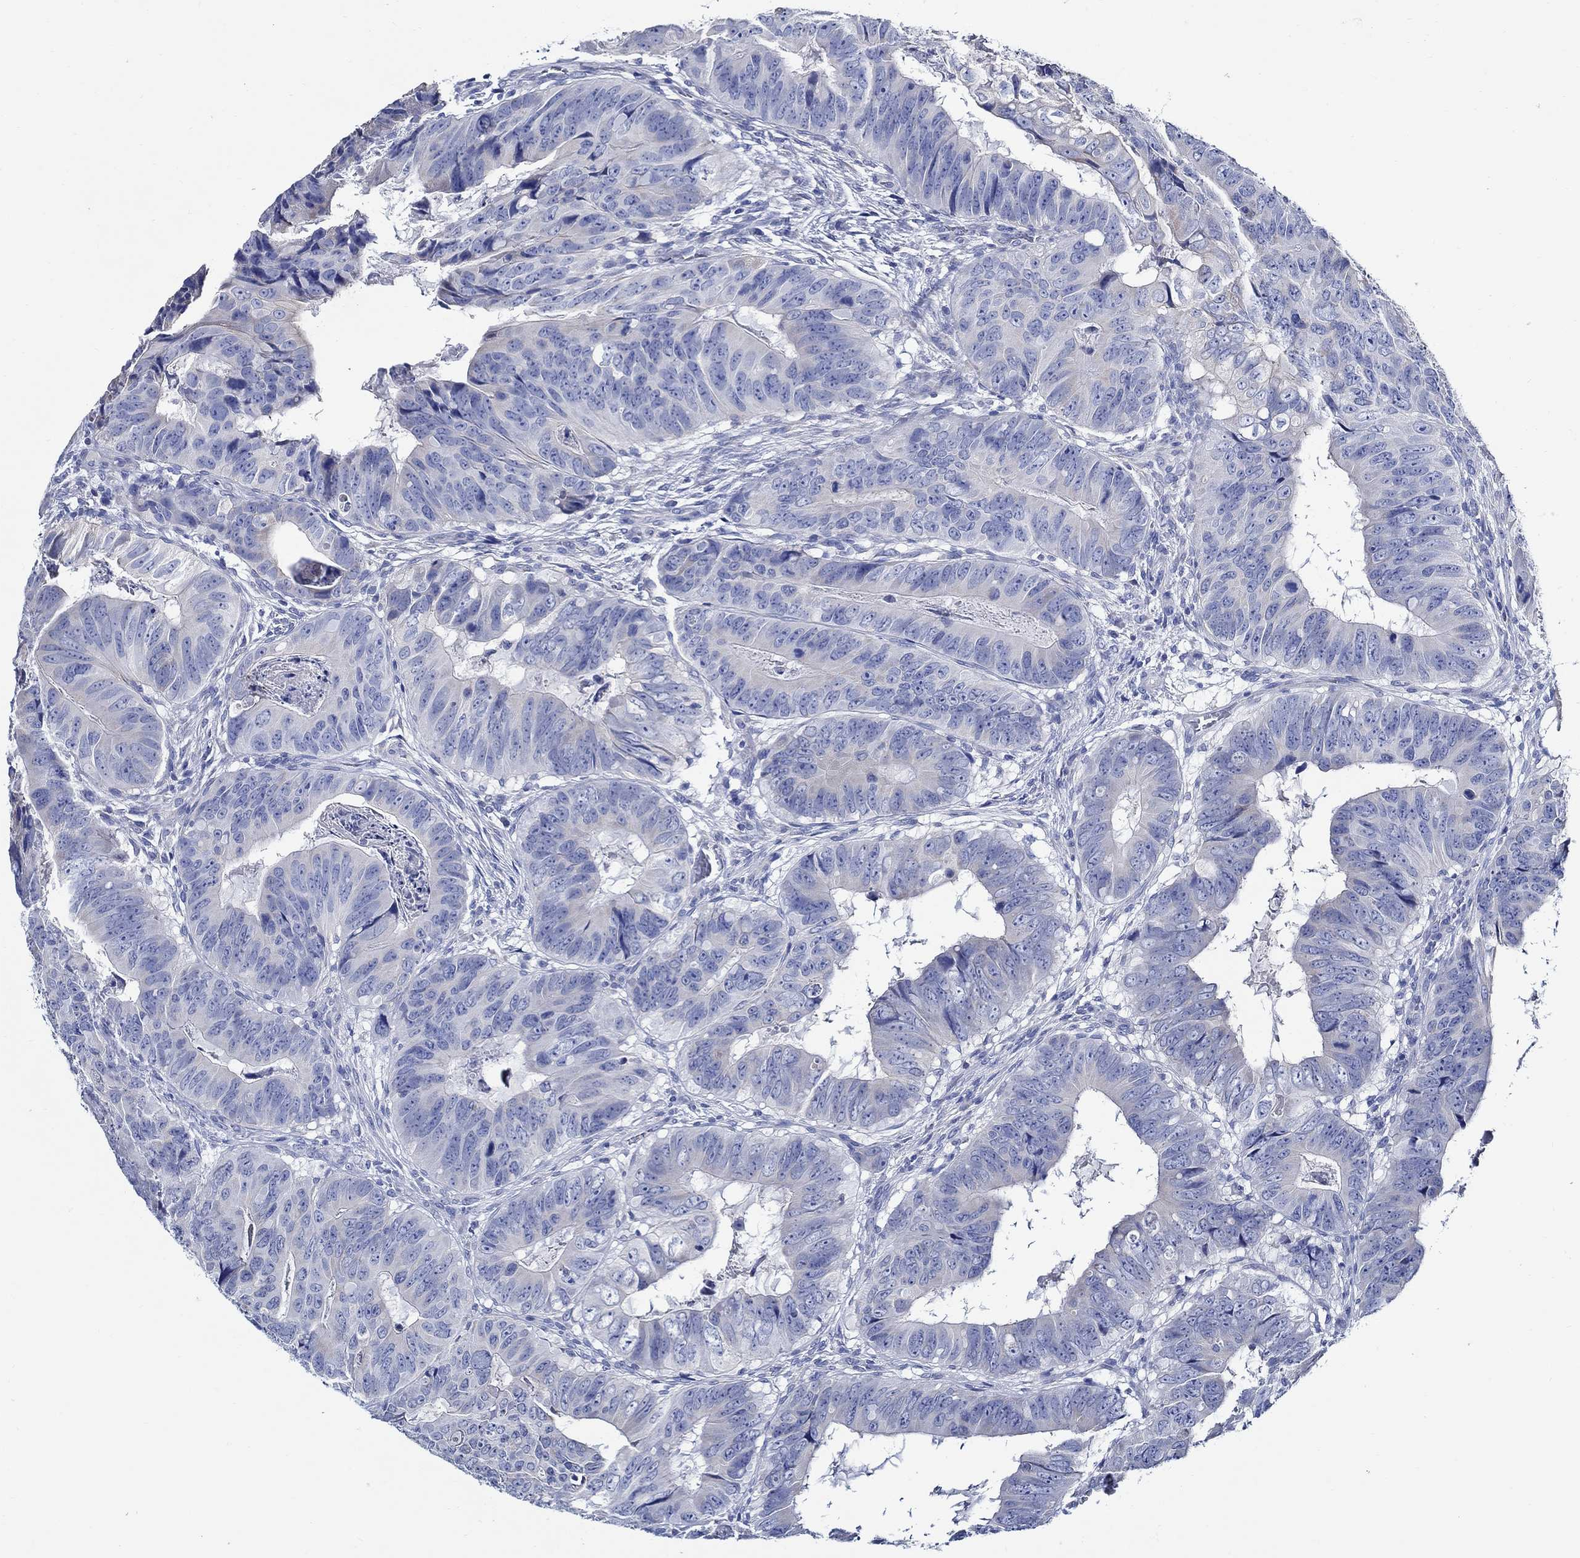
{"staining": {"intensity": "negative", "quantity": "none", "location": "none"}, "tissue": "colorectal cancer", "cell_type": "Tumor cells", "image_type": "cancer", "snomed": [{"axis": "morphology", "description": "Adenocarcinoma, NOS"}, {"axis": "topography", "description": "Colon"}], "caption": "This is a micrograph of immunohistochemistry staining of adenocarcinoma (colorectal), which shows no positivity in tumor cells. (Immunohistochemistry (ihc), brightfield microscopy, high magnification).", "gene": "SKOR1", "patient": {"sex": "male", "age": 79}}